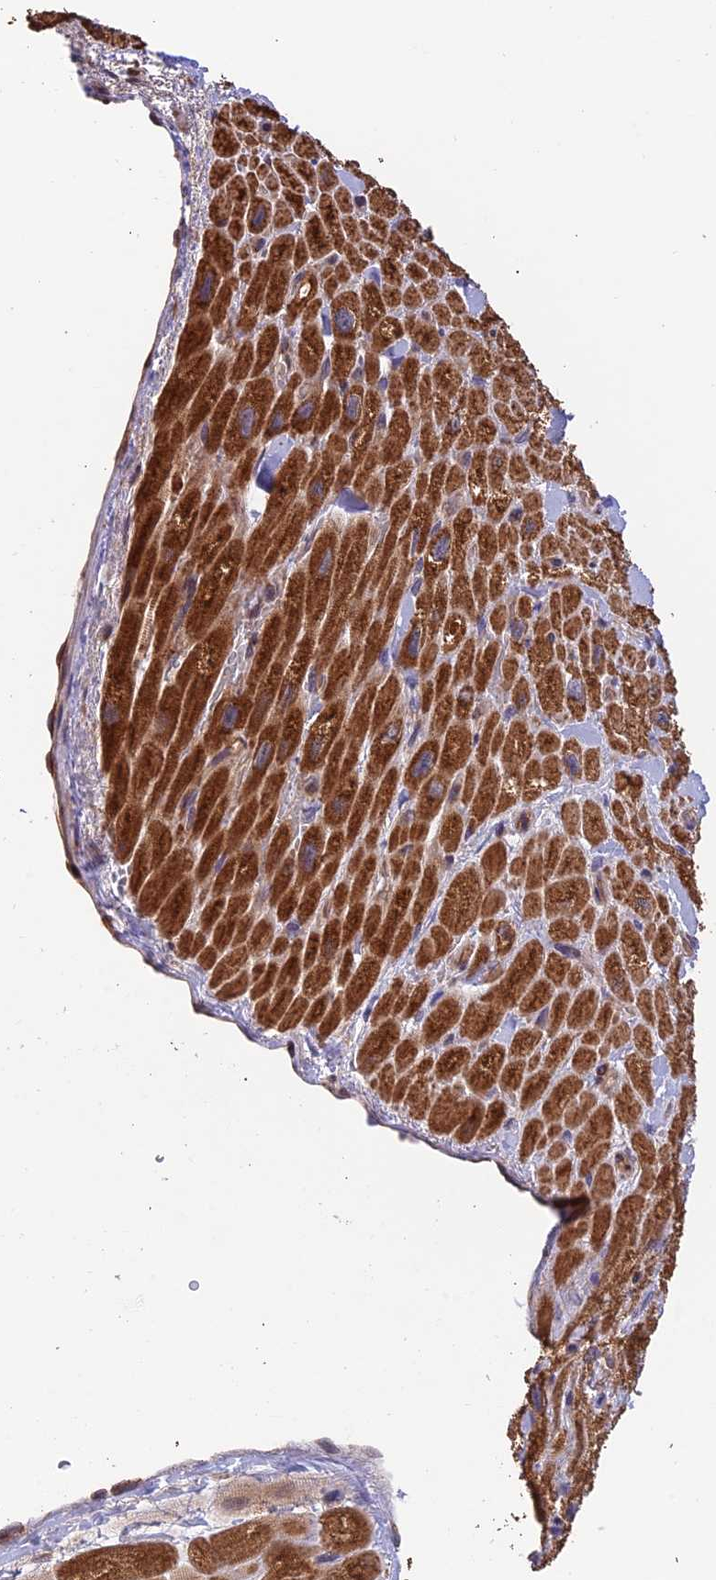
{"staining": {"intensity": "strong", "quantity": ">75%", "location": "cytoplasmic/membranous"}, "tissue": "heart muscle", "cell_type": "Cardiomyocytes", "image_type": "normal", "snomed": [{"axis": "morphology", "description": "Normal tissue, NOS"}, {"axis": "topography", "description": "Heart"}], "caption": "A high amount of strong cytoplasmic/membranous expression is appreciated in approximately >75% of cardiomyocytes in benign heart muscle.", "gene": "MNS1", "patient": {"sex": "male", "age": 65}}